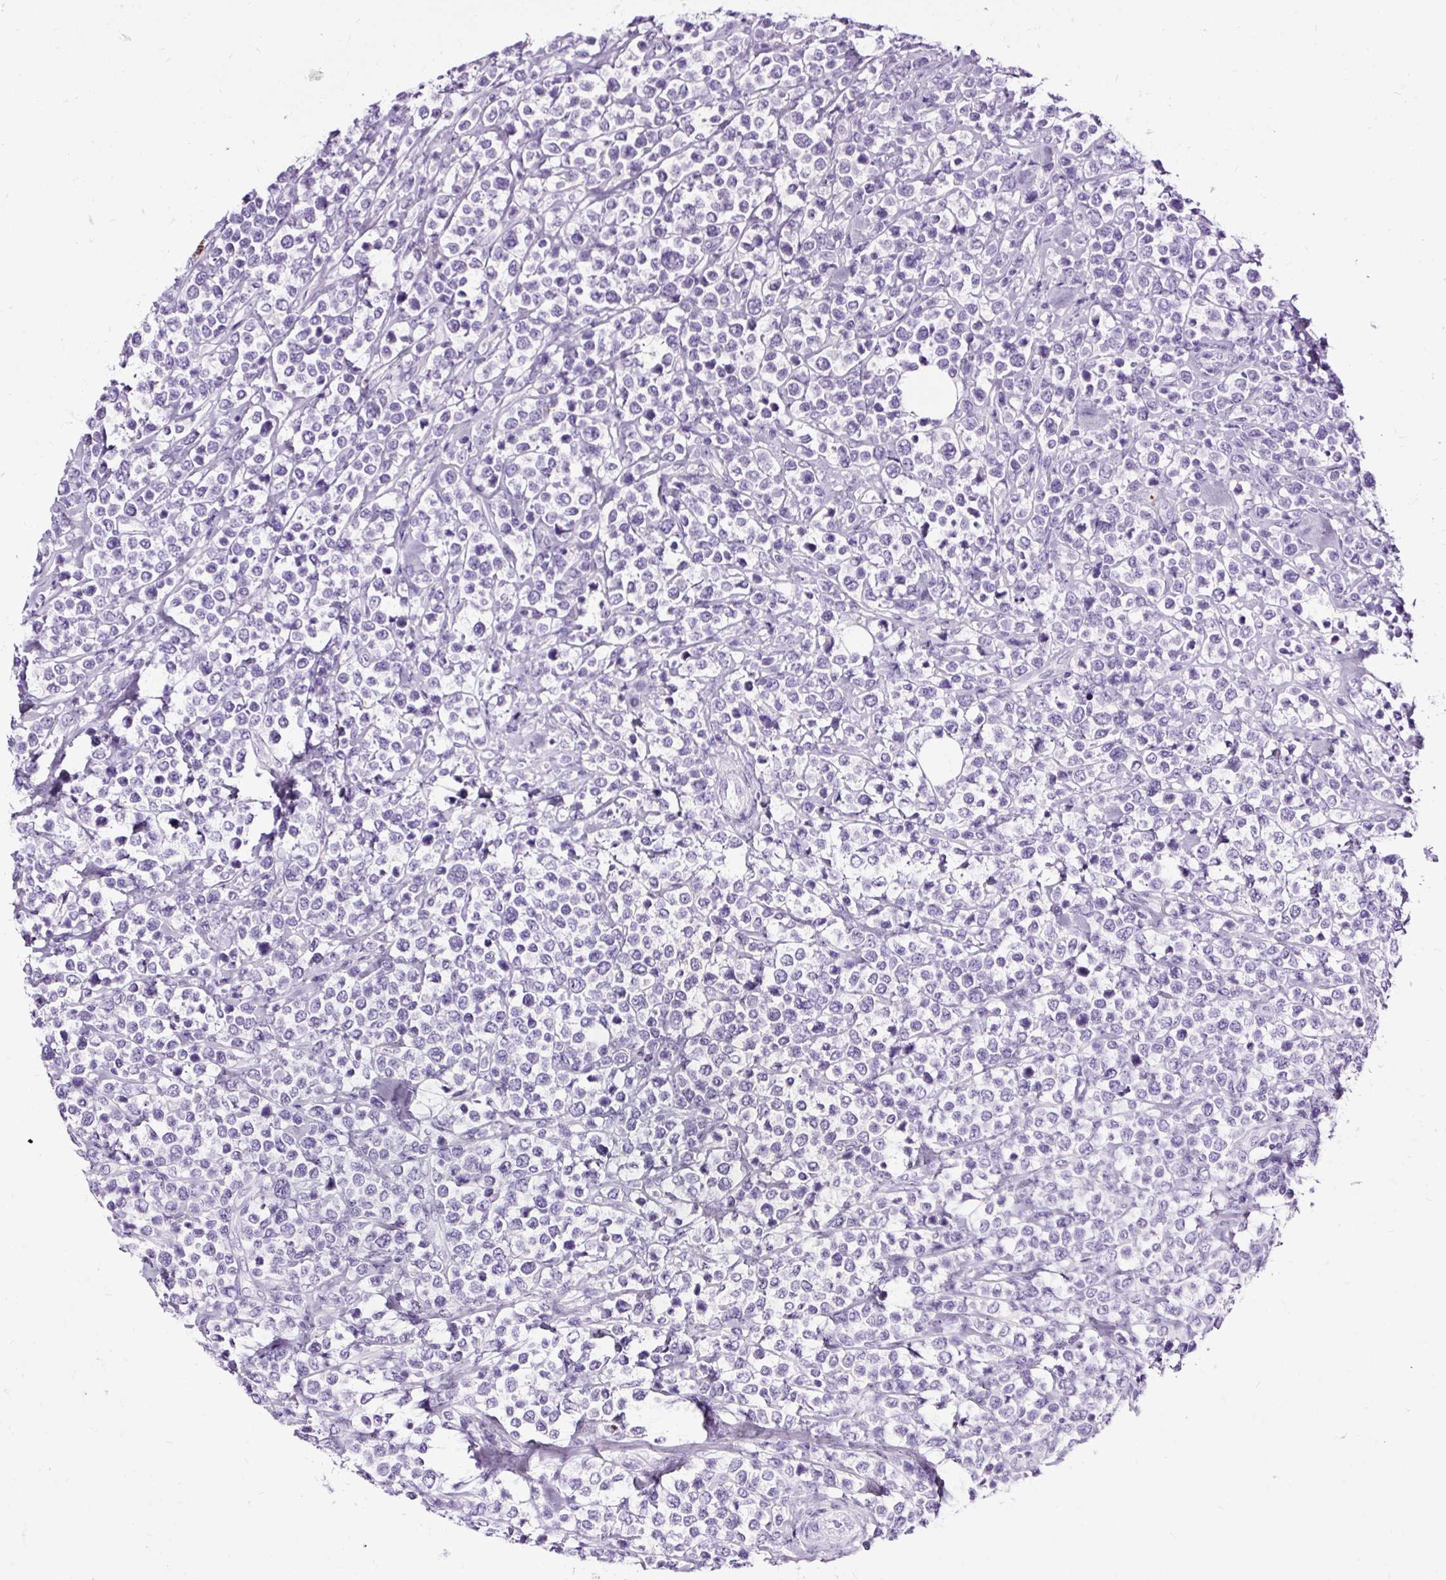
{"staining": {"intensity": "negative", "quantity": "none", "location": "none"}, "tissue": "lymphoma", "cell_type": "Tumor cells", "image_type": "cancer", "snomed": [{"axis": "morphology", "description": "Malignant lymphoma, non-Hodgkin's type, Low grade"}, {"axis": "topography", "description": "Lymph node"}], "caption": "IHC photomicrograph of low-grade malignant lymphoma, non-Hodgkin's type stained for a protein (brown), which shows no expression in tumor cells.", "gene": "SLC7A8", "patient": {"sex": "male", "age": 60}}